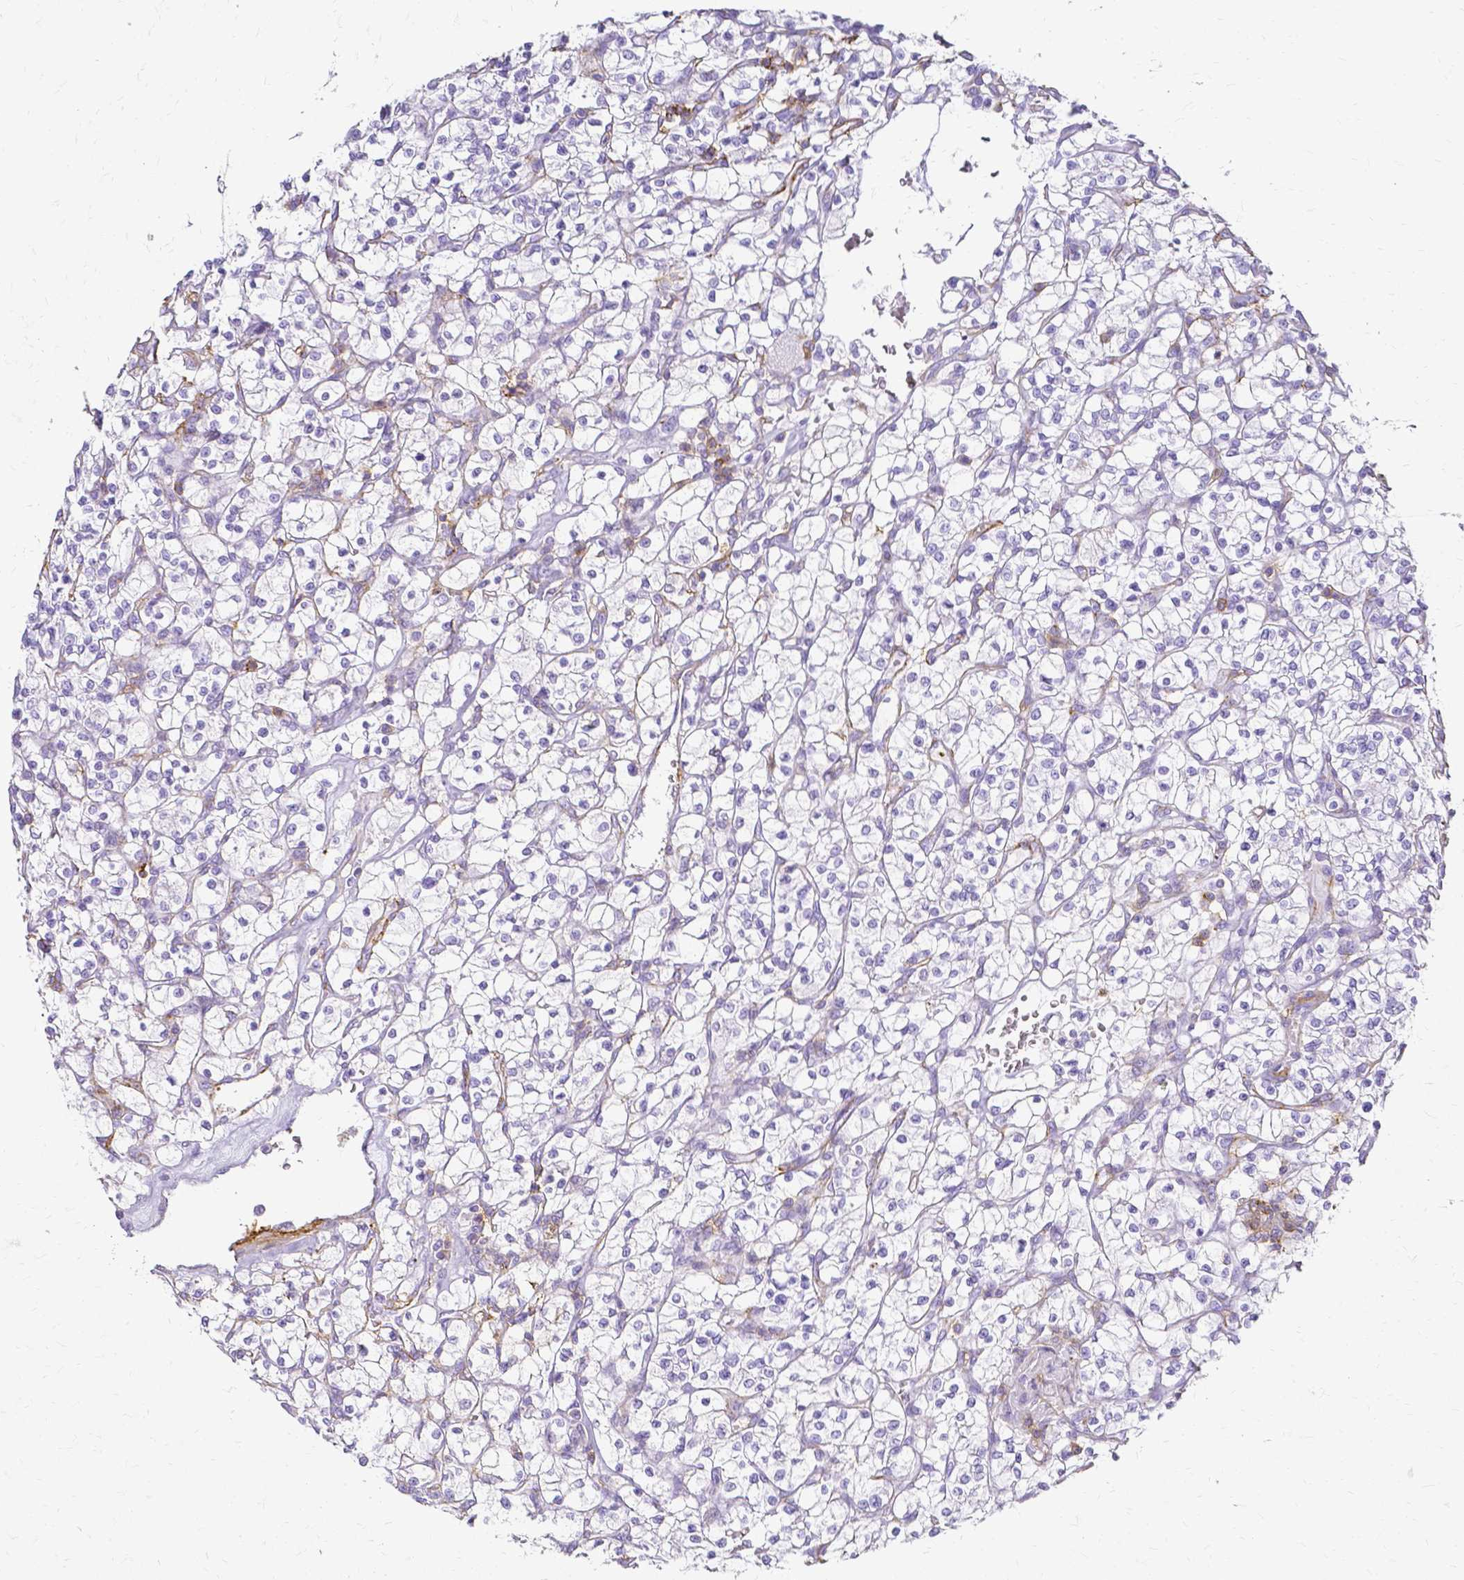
{"staining": {"intensity": "negative", "quantity": "none", "location": "none"}, "tissue": "renal cancer", "cell_type": "Tumor cells", "image_type": "cancer", "snomed": [{"axis": "morphology", "description": "Adenocarcinoma, NOS"}, {"axis": "topography", "description": "Kidney"}], "caption": "Tumor cells are negative for protein expression in human renal adenocarcinoma.", "gene": "HSPA12A", "patient": {"sex": "female", "age": 64}}